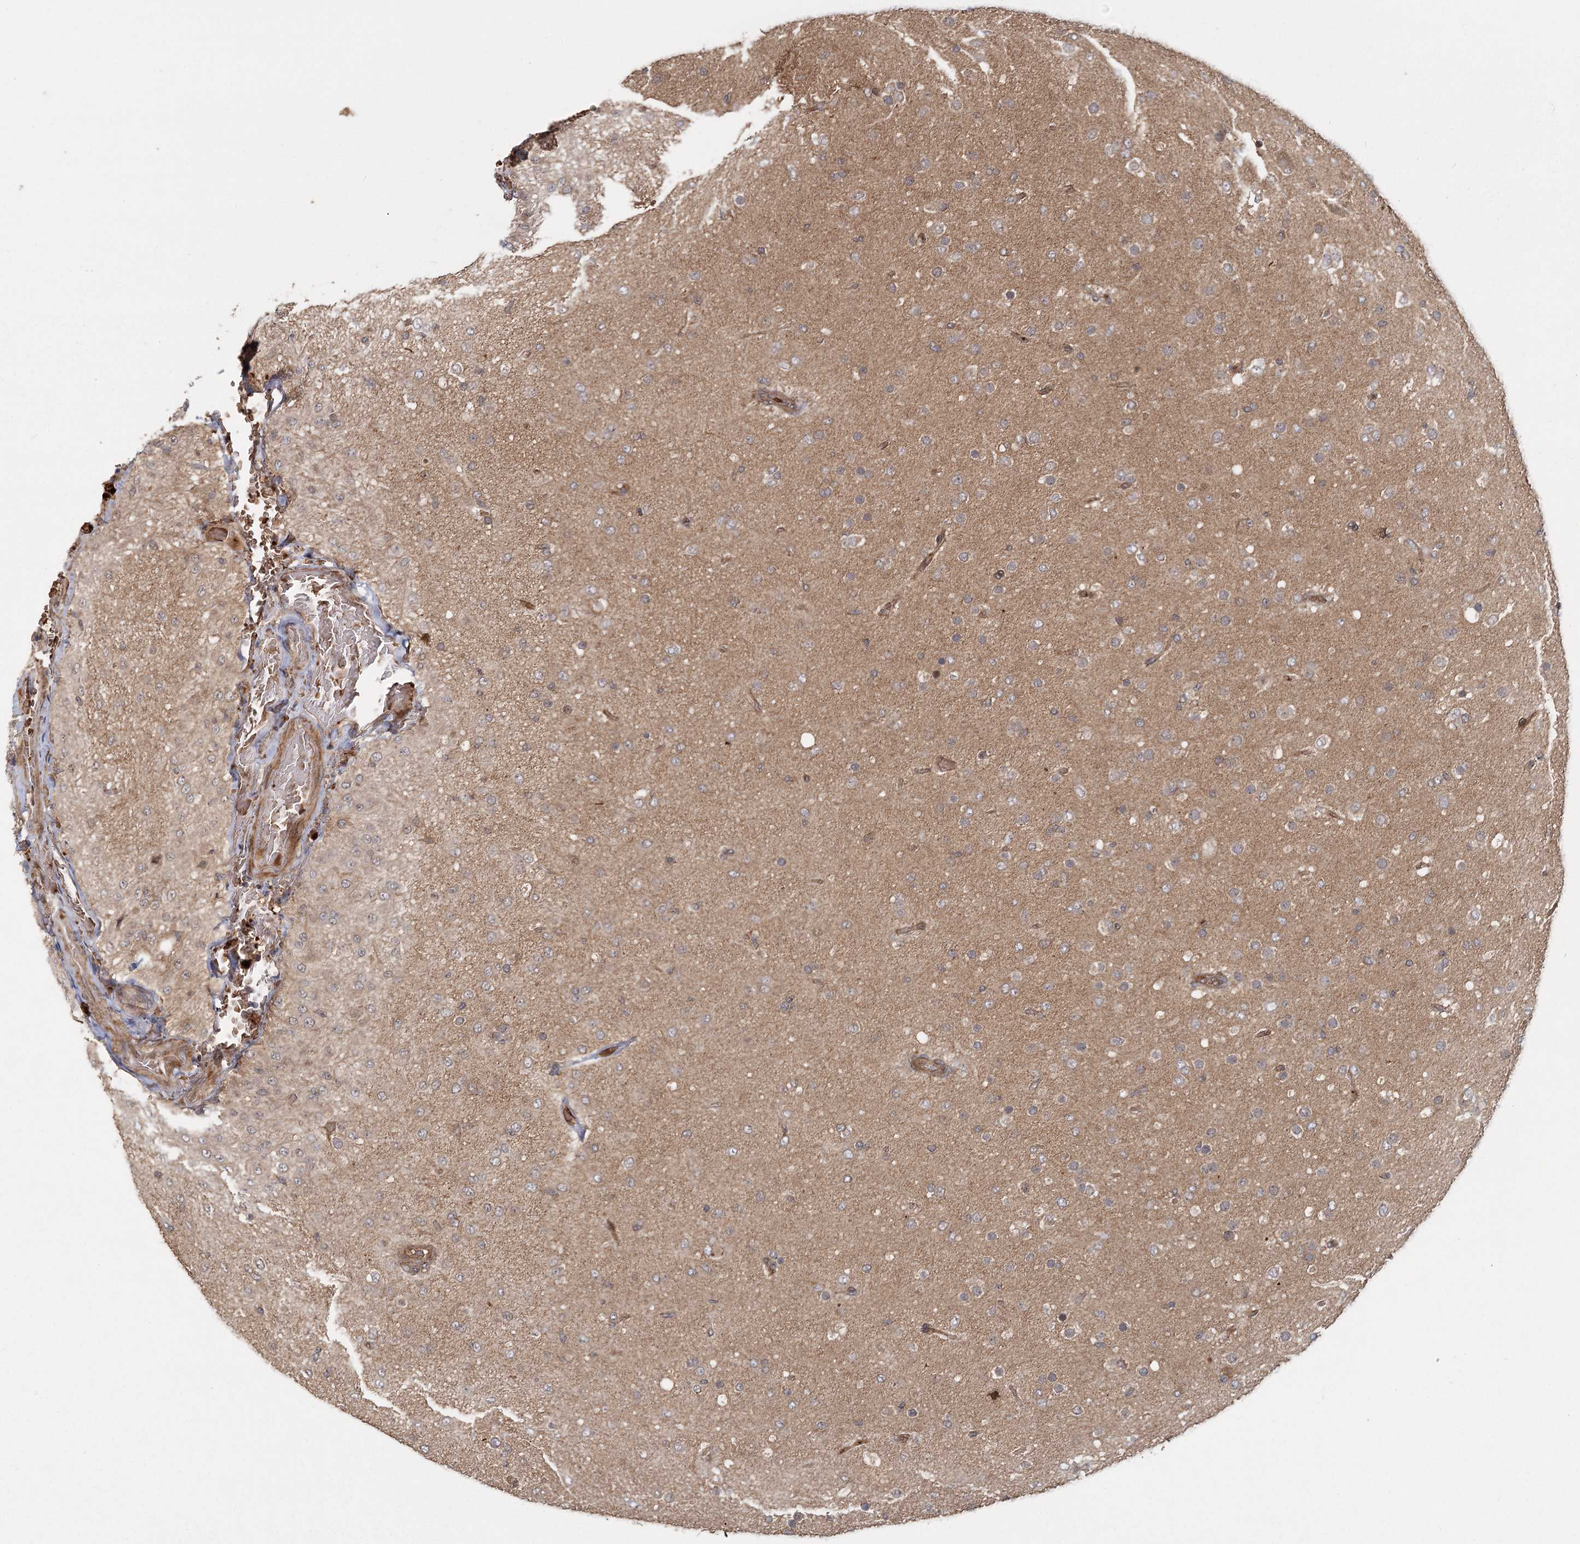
{"staining": {"intensity": "weak", "quantity": "<25%", "location": "cytoplasmic/membranous"}, "tissue": "glioma", "cell_type": "Tumor cells", "image_type": "cancer", "snomed": [{"axis": "morphology", "description": "Glioma, malignant, Low grade"}, {"axis": "topography", "description": "Brain"}], "caption": "DAB (3,3'-diaminobenzidine) immunohistochemical staining of malignant low-grade glioma exhibits no significant staining in tumor cells.", "gene": "RAPGEF6", "patient": {"sex": "male", "age": 65}}